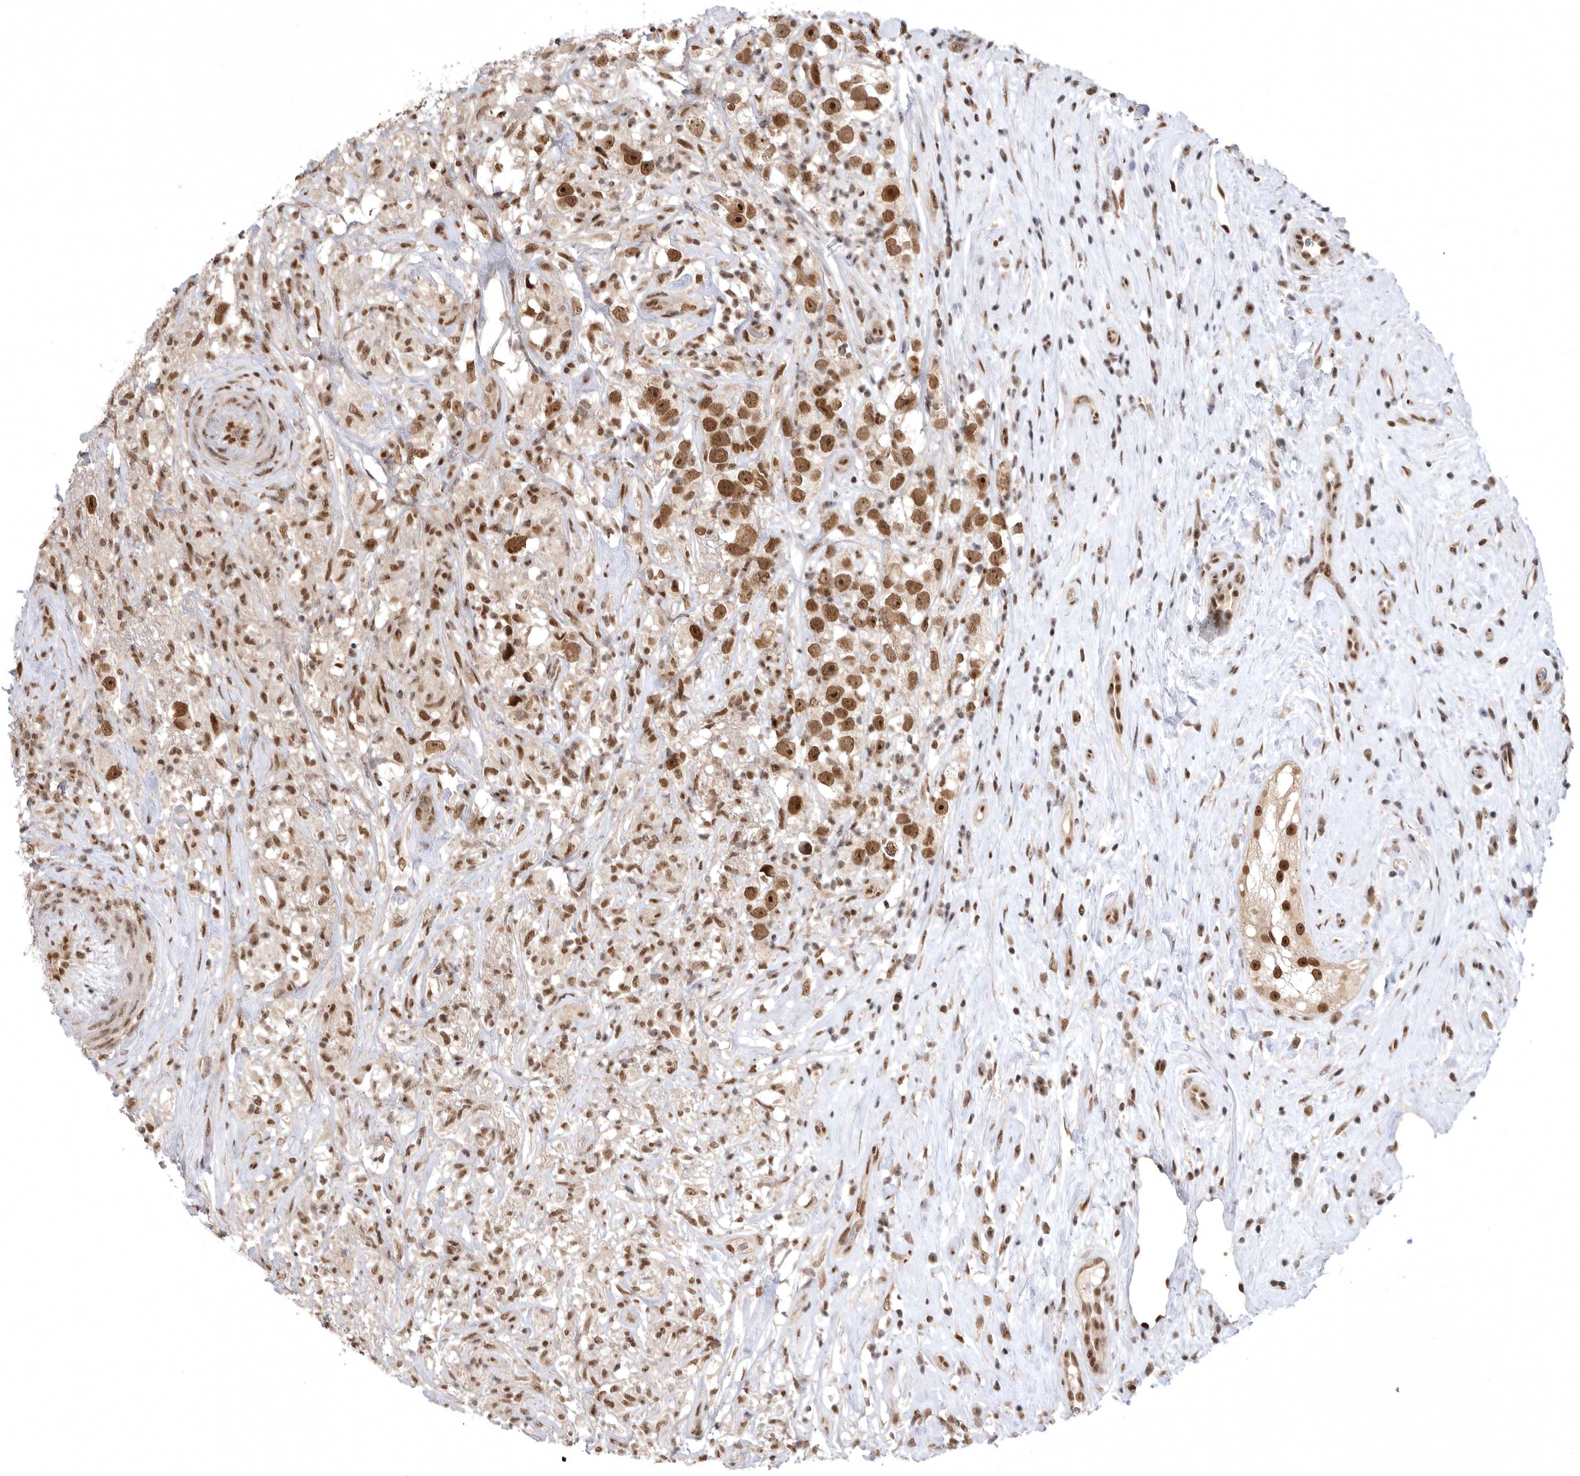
{"staining": {"intensity": "strong", "quantity": ">75%", "location": "nuclear"}, "tissue": "testis cancer", "cell_type": "Tumor cells", "image_type": "cancer", "snomed": [{"axis": "morphology", "description": "Seminoma, NOS"}, {"axis": "topography", "description": "Testis"}], "caption": "Tumor cells demonstrate high levels of strong nuclear expression in approximately >75% of cells in seminoma (testis).", "gene": "ZNF830", "patient": {"sex": "male", "age": 49}}